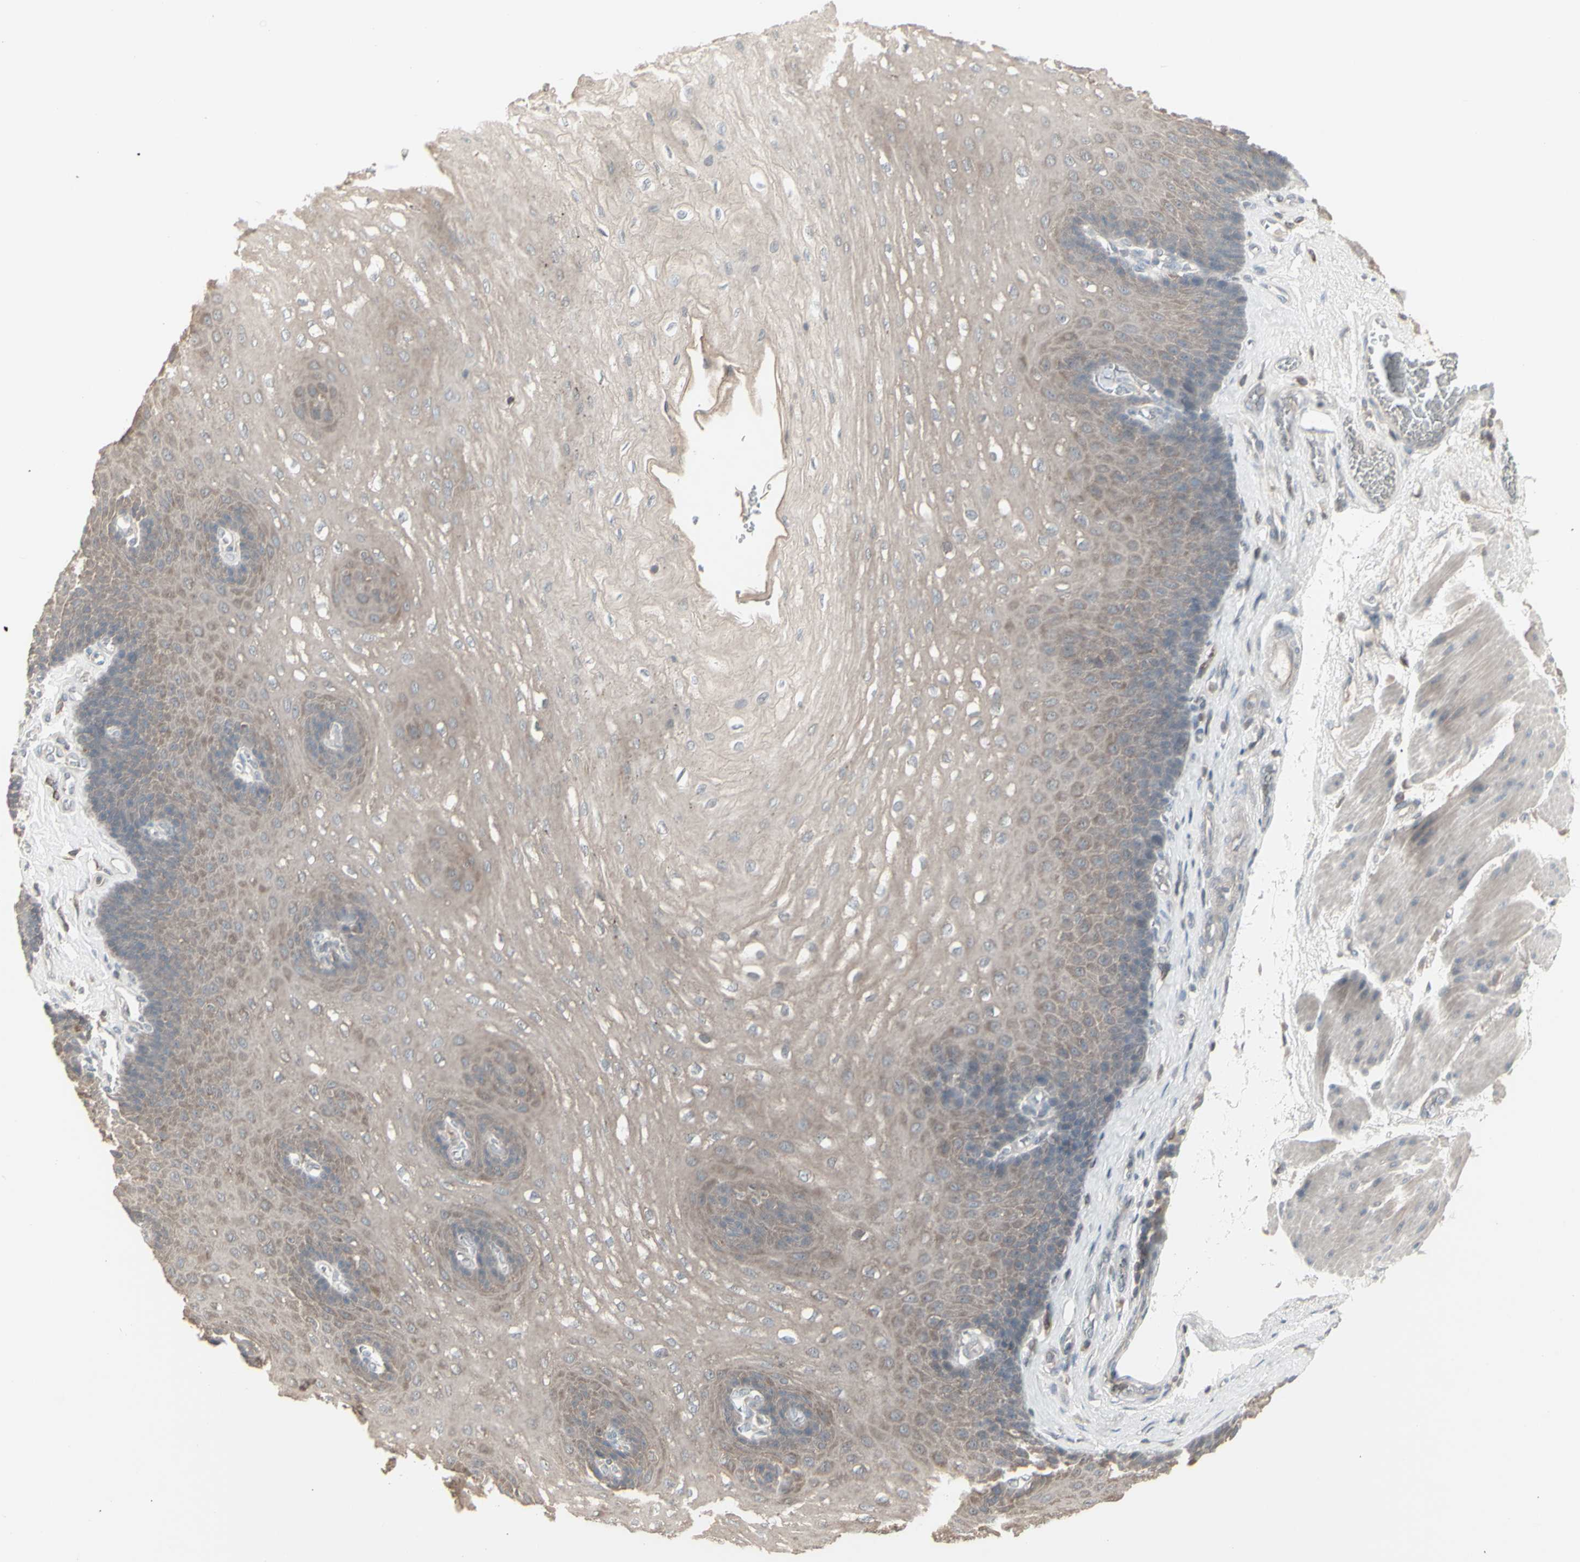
{"staining": {"intensity": "weak", "quantity": ">75%", "location": "cytoplasmic/membranous"}, "tissue": "esophagus", "cell_type": "Squamous epithelial cells", "image_type": "normal", "snomed": [{"axis": "morphology", "description": "Normal tissue, NOS"}, {"axis": "topography", "description": "Esophagus"}], "caption": "Squamous epithelial cells exhibit low levels of weak cytoplasmic/membranous positivity in approximately >75% of cells in benign human esophagus.", "gene": "CSK", "patient": {"sex": "female", "age": 72}}